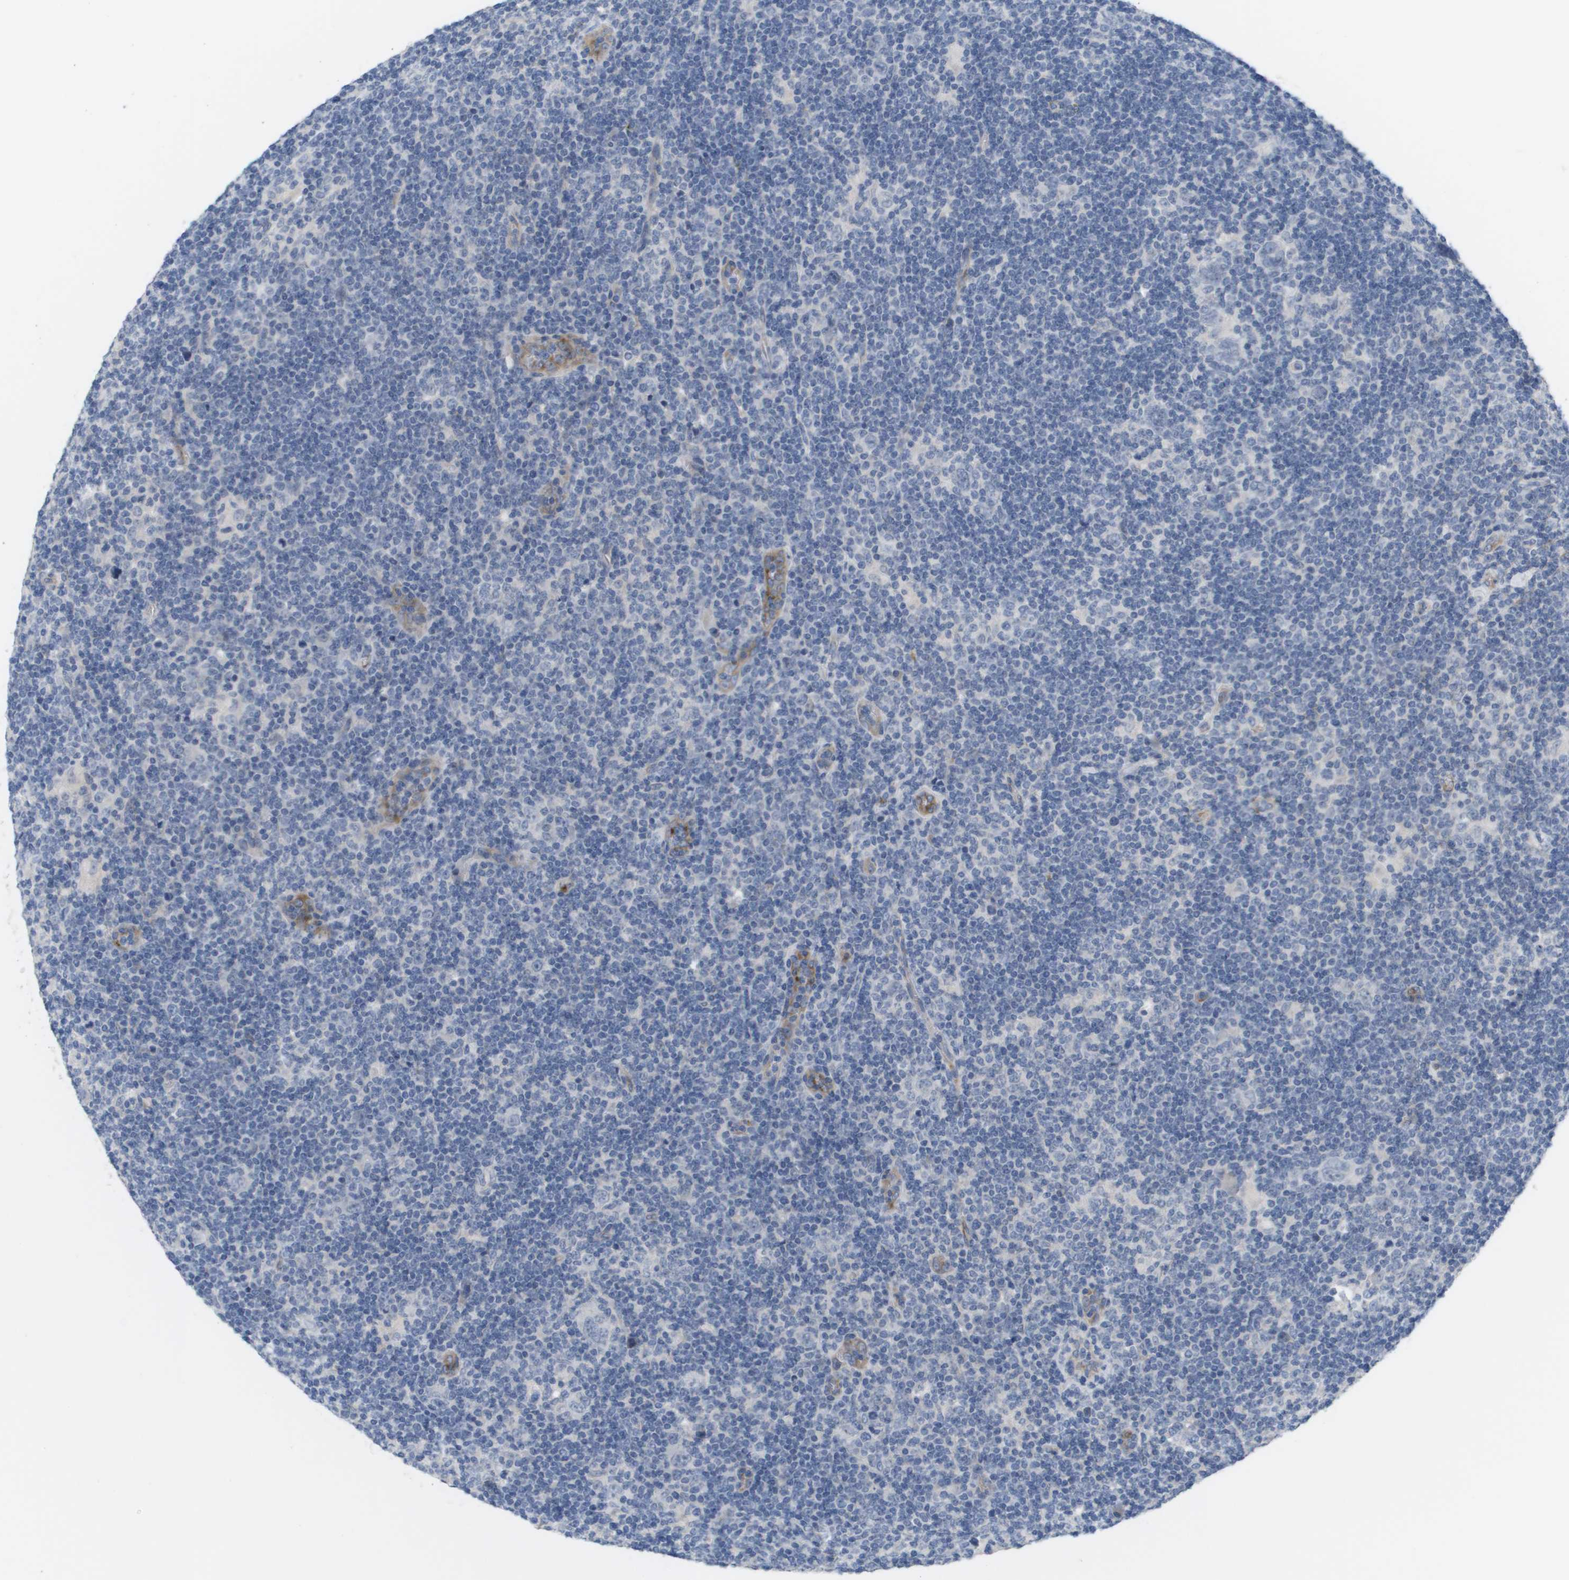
{"staining": {"intensity": "negative", "quantity": "none", "location": "none"}, "tissue": "lymphoma", "cell_type": "Tumor cells", "image_type": "cancer", "snomed": [{"axis": "morphology", "description": "Hodgkin's disease, NOS"}, {"axis": "topography", "description": "Lymph node"}], "caption": "Immunohistochemical staining of Hodgkin's disease displays no significant positivity in tumor cells.", "gene": "ANGPT2", "patient": {"sex": "female", "age": 57}}